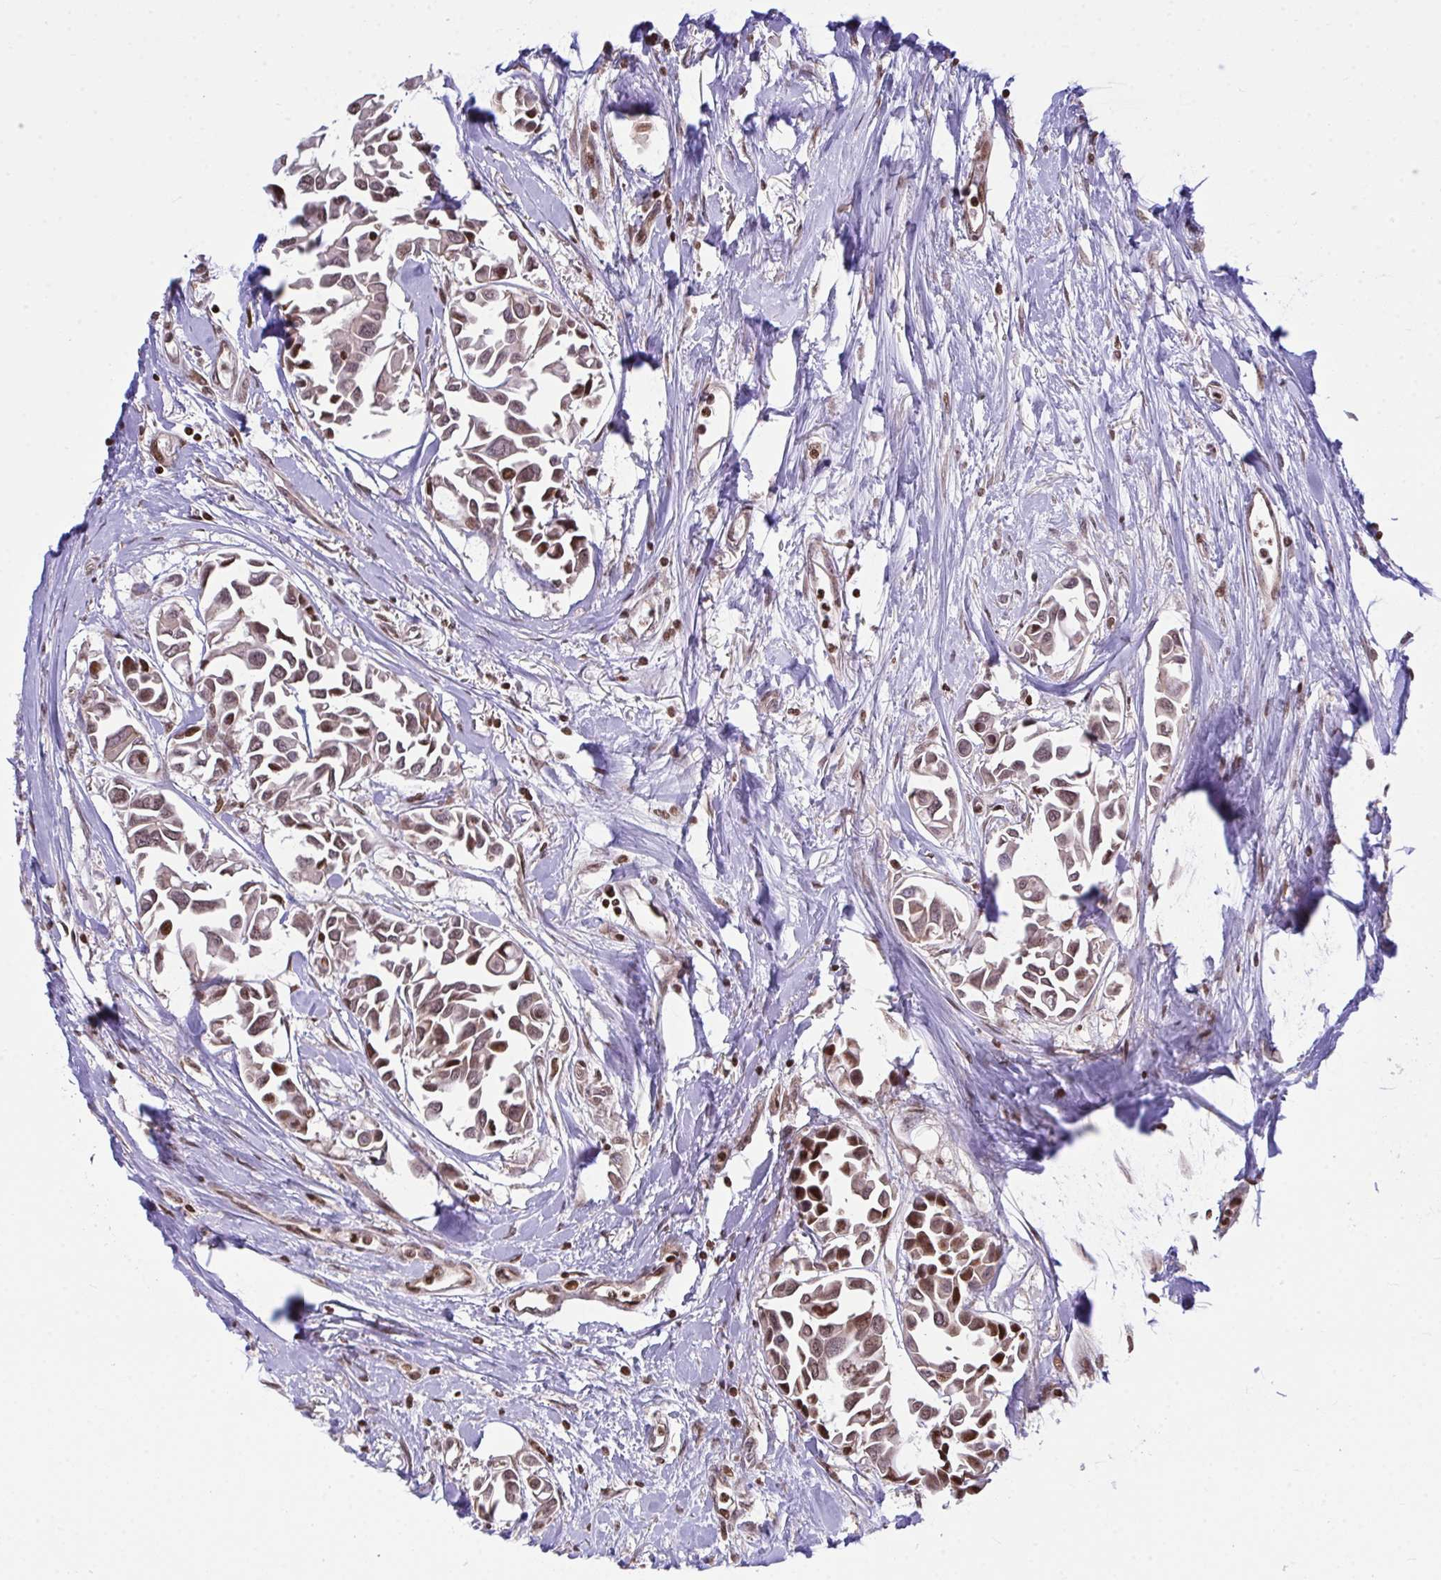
{"staining": {"intensity": "moderate", "quantity": ">75%", "location": "nuclear"}, "tissue": "breast cancer", "cell_type": "Tumor cells", "image_type": "cancer", "snomed": [{"axis": "morphology", "description": "Duct carcinoma"}, {"axis": "topography", "description": "Breast"}], "caption": "Infiltrating ductal carcinoma (breast) stained with a protein marker reveals moderate staining in tumor cells.", "gene": "RAPGEF5", "patient": {"sex": "female", "age": 54}}